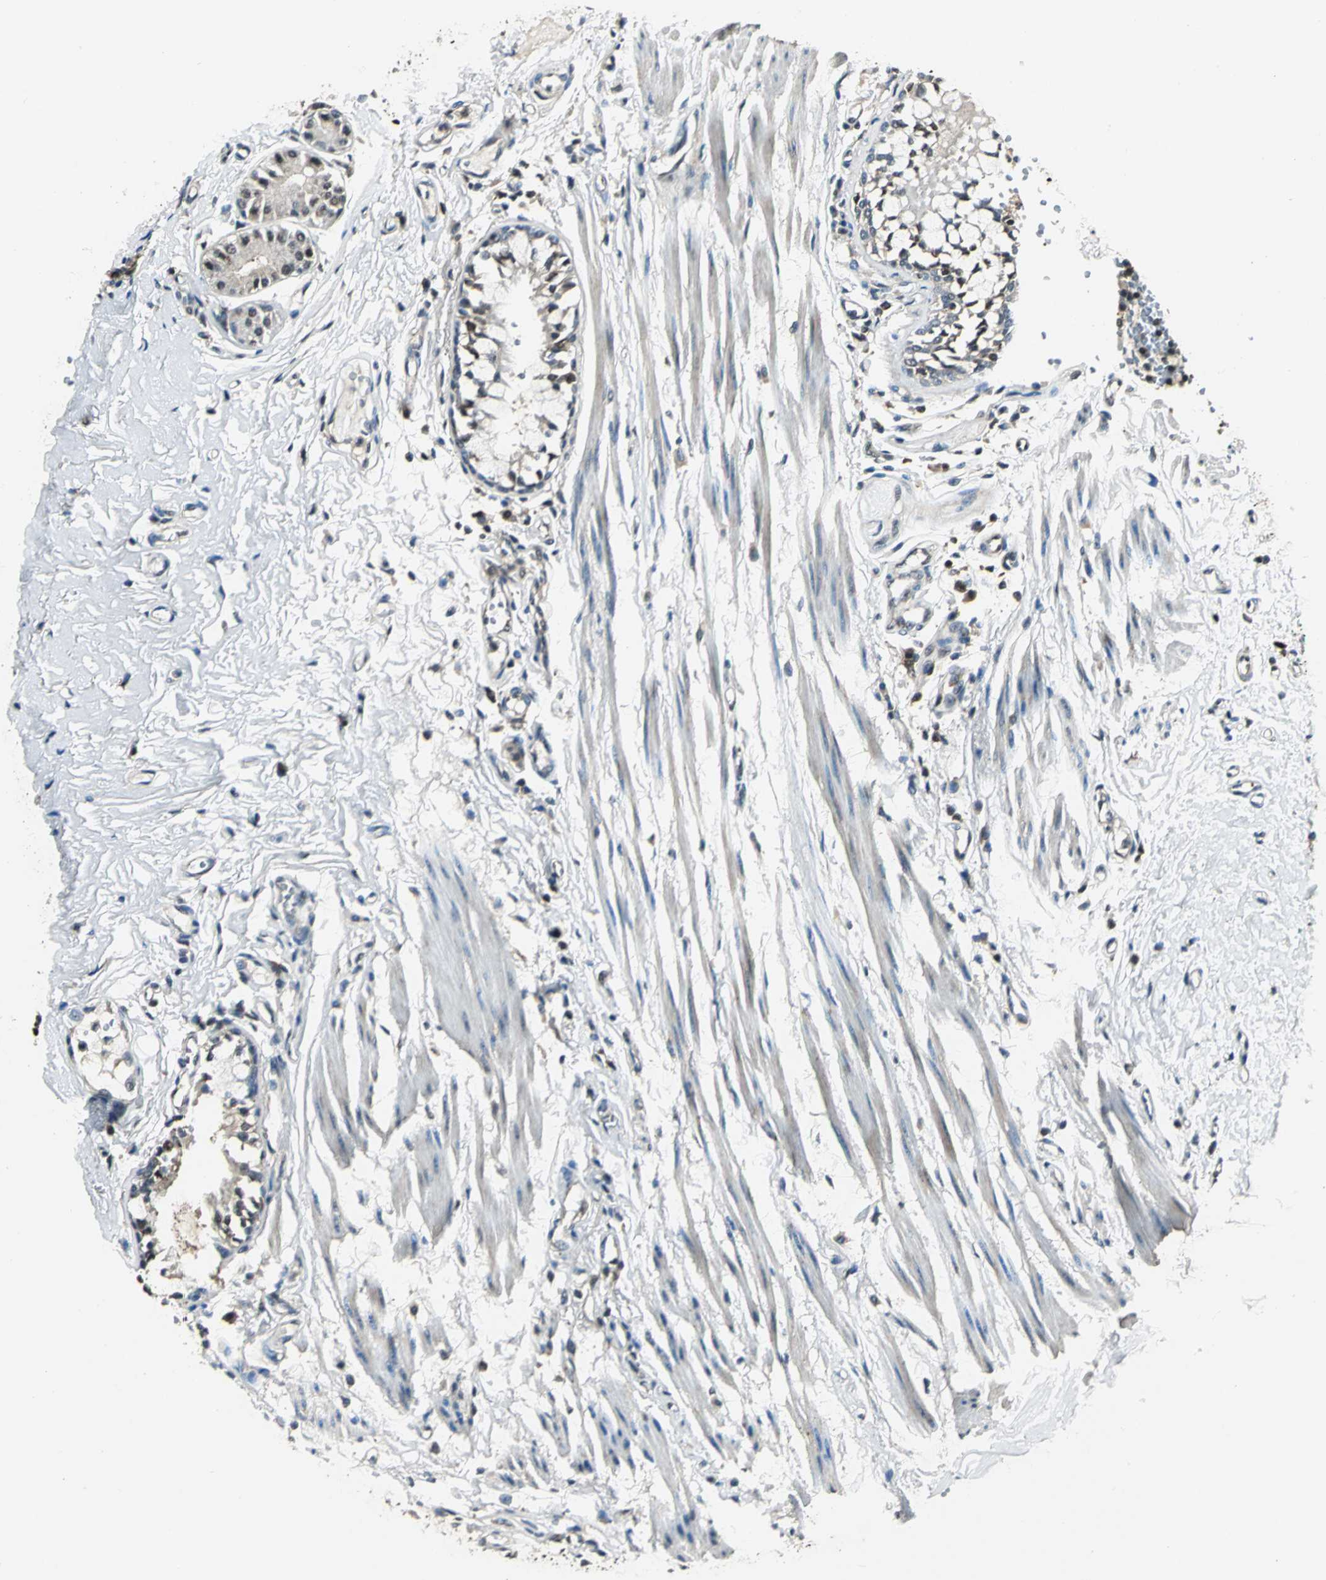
{"staining": {"intensity": "moderate", "quantity": ">75%", "location": "cytoplasmic/membranous,nuclear"}, "tissue": "bronchus", "cell_type": "Respiratory epithelial cells", "image_type": "normal", "snomed": [{"axis": "morphology", "description": "Normal tissue, NOS"}, {"axis": "topography", "description": "Bronchus"}, {"axis": "topography", "description": "Lung"}], "caption": "This histopathology image shows immunohistochemistry staining of benign human bronchus, with medium moderate cytoplasmic/membranous,nuclear expression in about >75% of respiratory epithelial cells.", "gene": "PPP1R13L", "patient": {"sex": "female", "age": 56}}